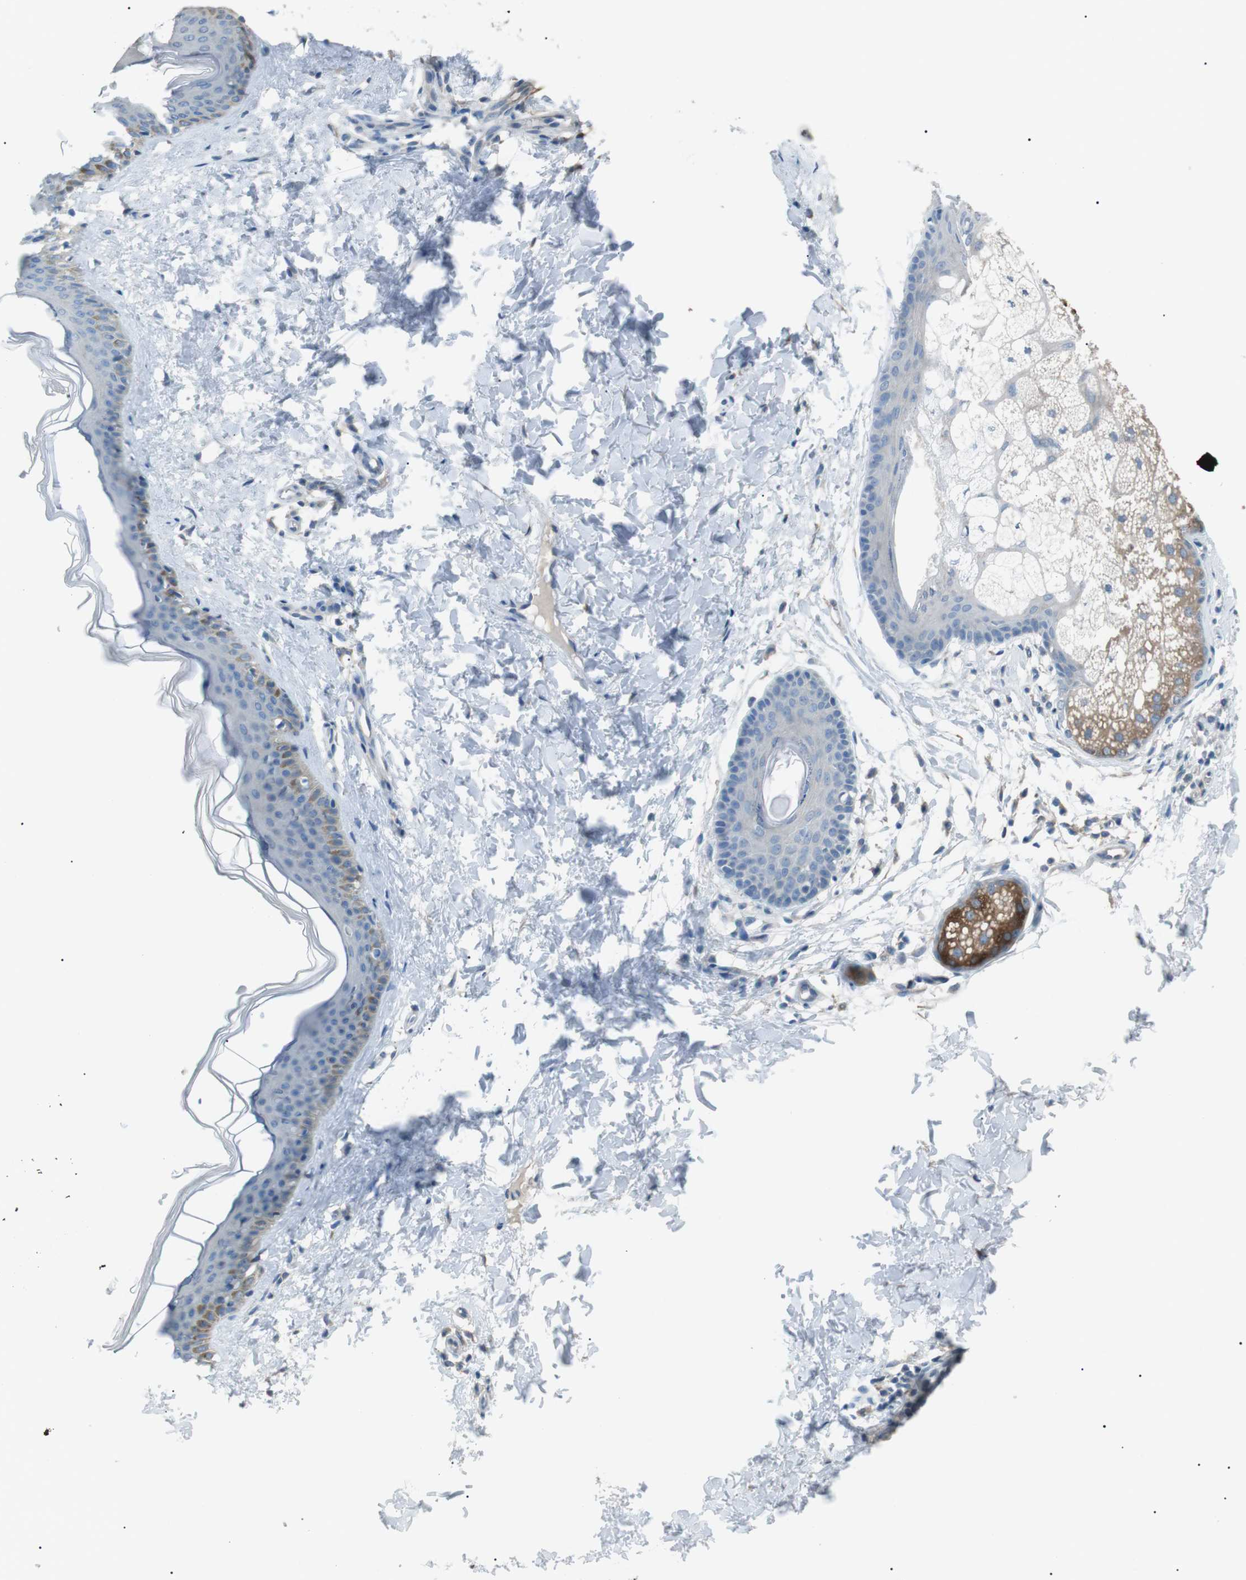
{"staining": {"intensity": "negative", "quantity": "none", "location": "none"}, "tissue": "skin", "cell_type": "Fibroblasts", "image_type": "normal", "snomed": [{"axis": "morphology", "description": "Normal tissue, NOS"}, {"axis": "topography", "description": "Skin"}], "caption": "Photomicrograph shows no protein staining in fibroblasts of normal skin.", "gene": "CDH26", "patient": {"sex": "female", "age": 41}}